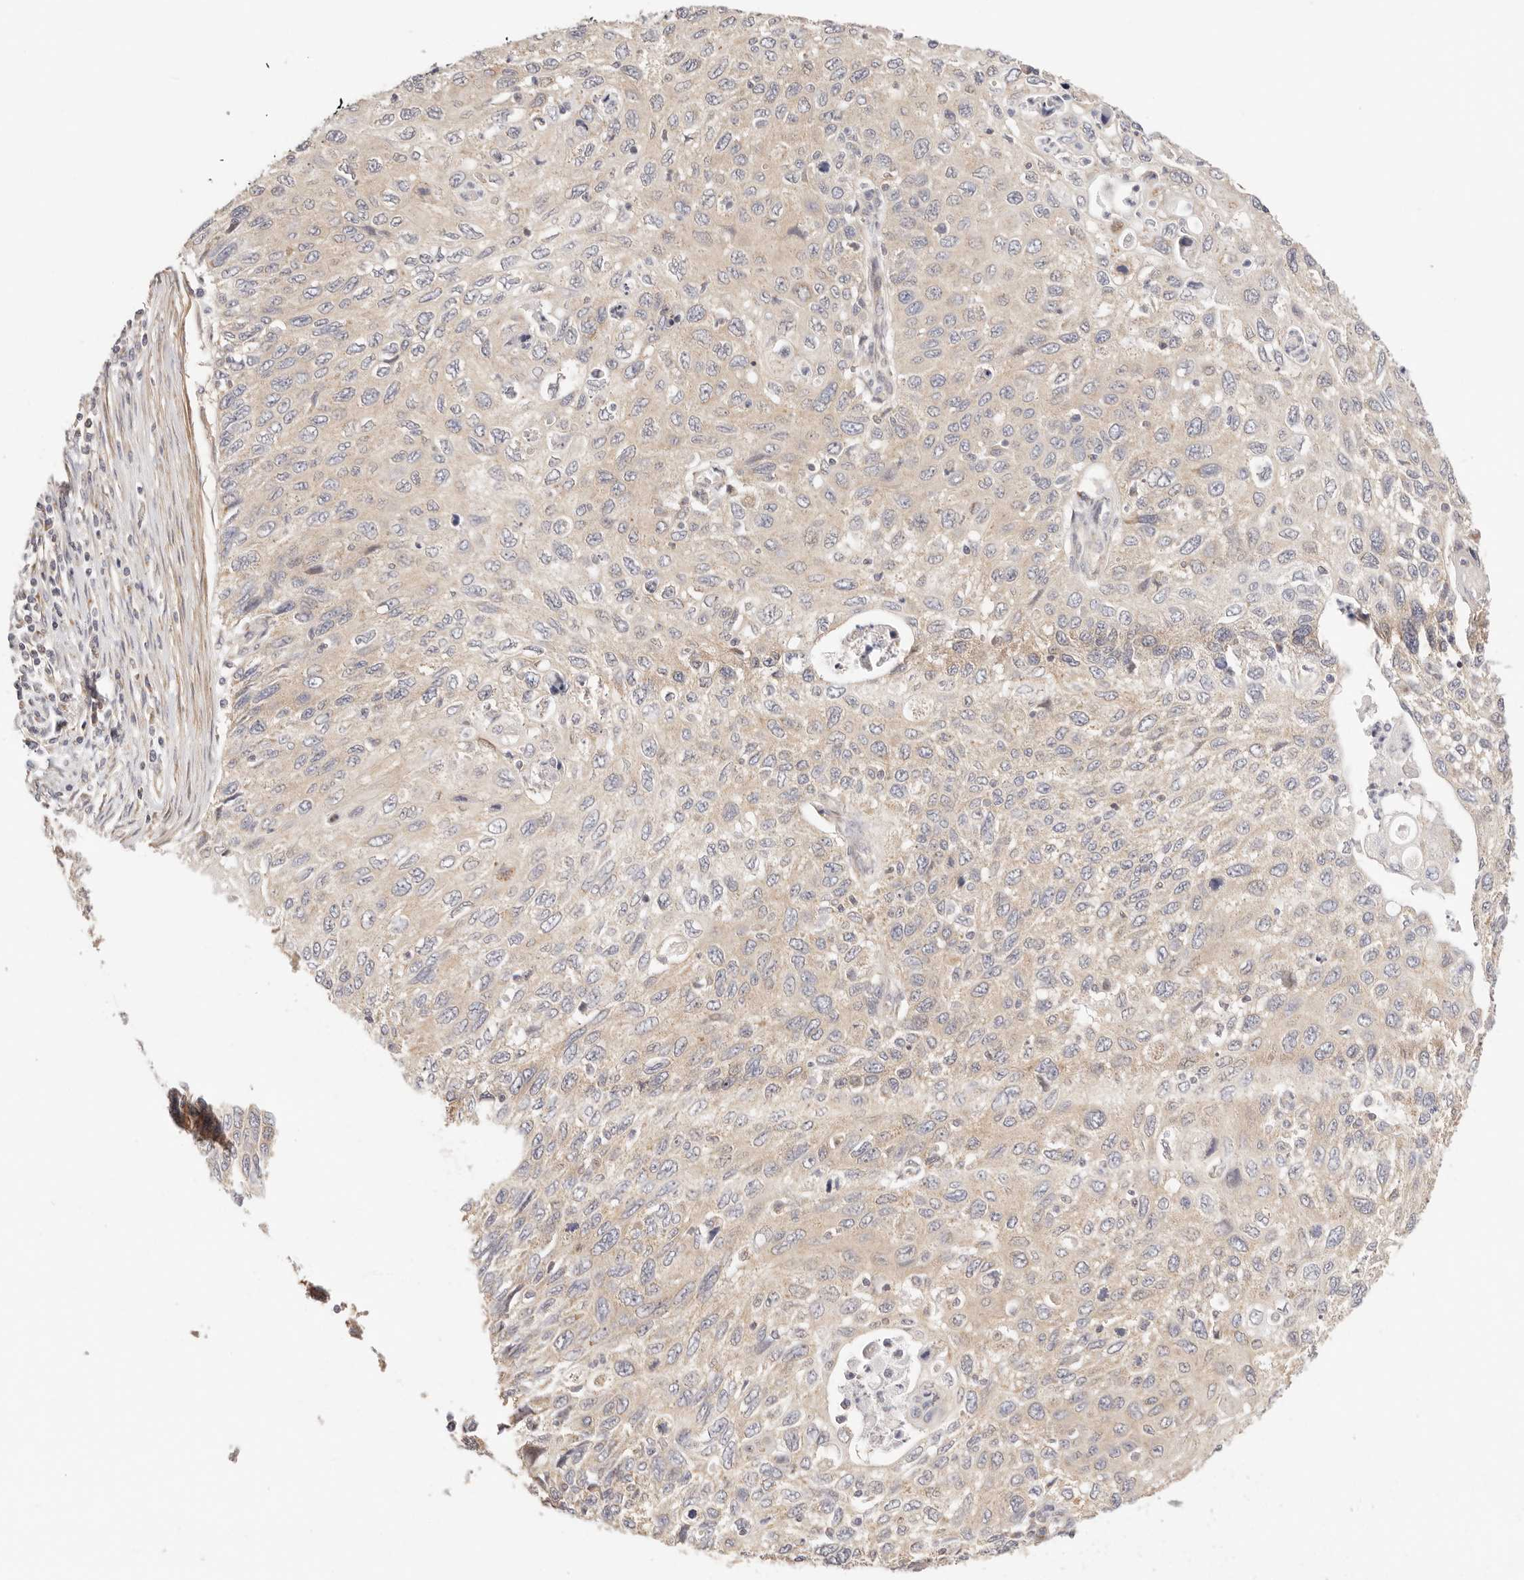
{"staining": {"intensity": "weak", "quantity": ">75%", "location": "cytoplasmic/membranous"}, "tissue": "cervical cancer", "cell_type": "Tumor cells", "image_type": "cancer", "snomed": [{"axis": "morphology", "description": "Squamous cell carcinoma, NOS"}, {"axis": "topography", "description": "Cervix"}], "caption": "Immunohistochemistry (IHC) photomicrograph of neoplastic tissue: cervical squamous cell carcinoma stained using immunohistochemistry exhibits low levels of weak protein expression localized specifically in the cytoplasmic/membranous of tumor cells, appearing as a cytoplasmic/membranous brown color.", "gene": "KCMF1", "patient": {"sex": "female", "age": 70}}